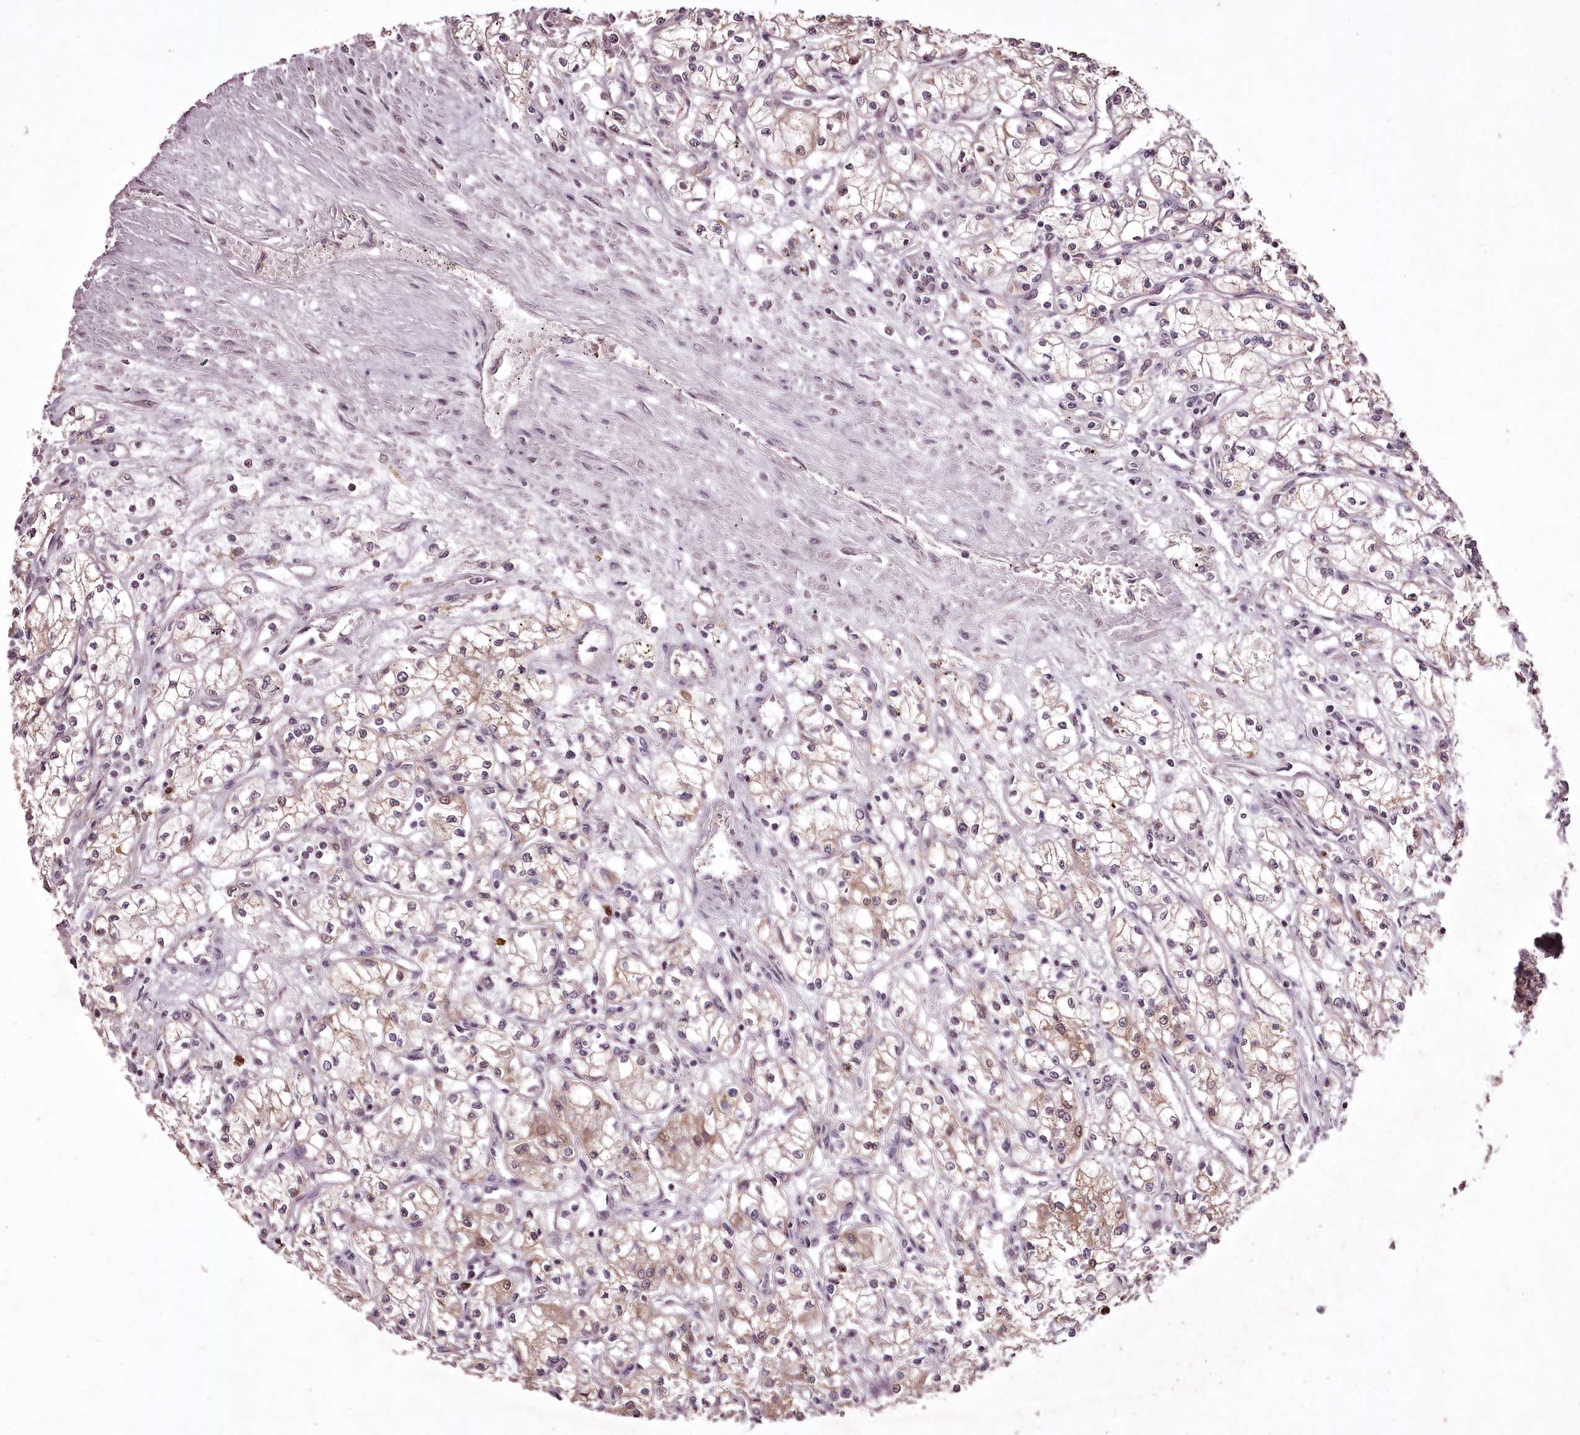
{"staining": {"intensity": "weak", "quantity": "25%-75%", "location": "cytoplasmic/membranous"}, "tissue": "renal cancer", "cell_type": "Tumor cells", "image_type": "cancer", "snomed": [{"axis": "morphology", "description": "Adenocarcinoma, NOS"}, {"axis": "topography", "description": "Kidney"}], "caption": "DAB (3,3'-diaminobenzidine) immunohistochemical staining of human renal cancer displays weak cytoplasmic/membranous protein positivity in approximately 25%-75% of tumor cells.", "gene": "ADRA1D", "patient": {"sex": "male", "age": 59}}